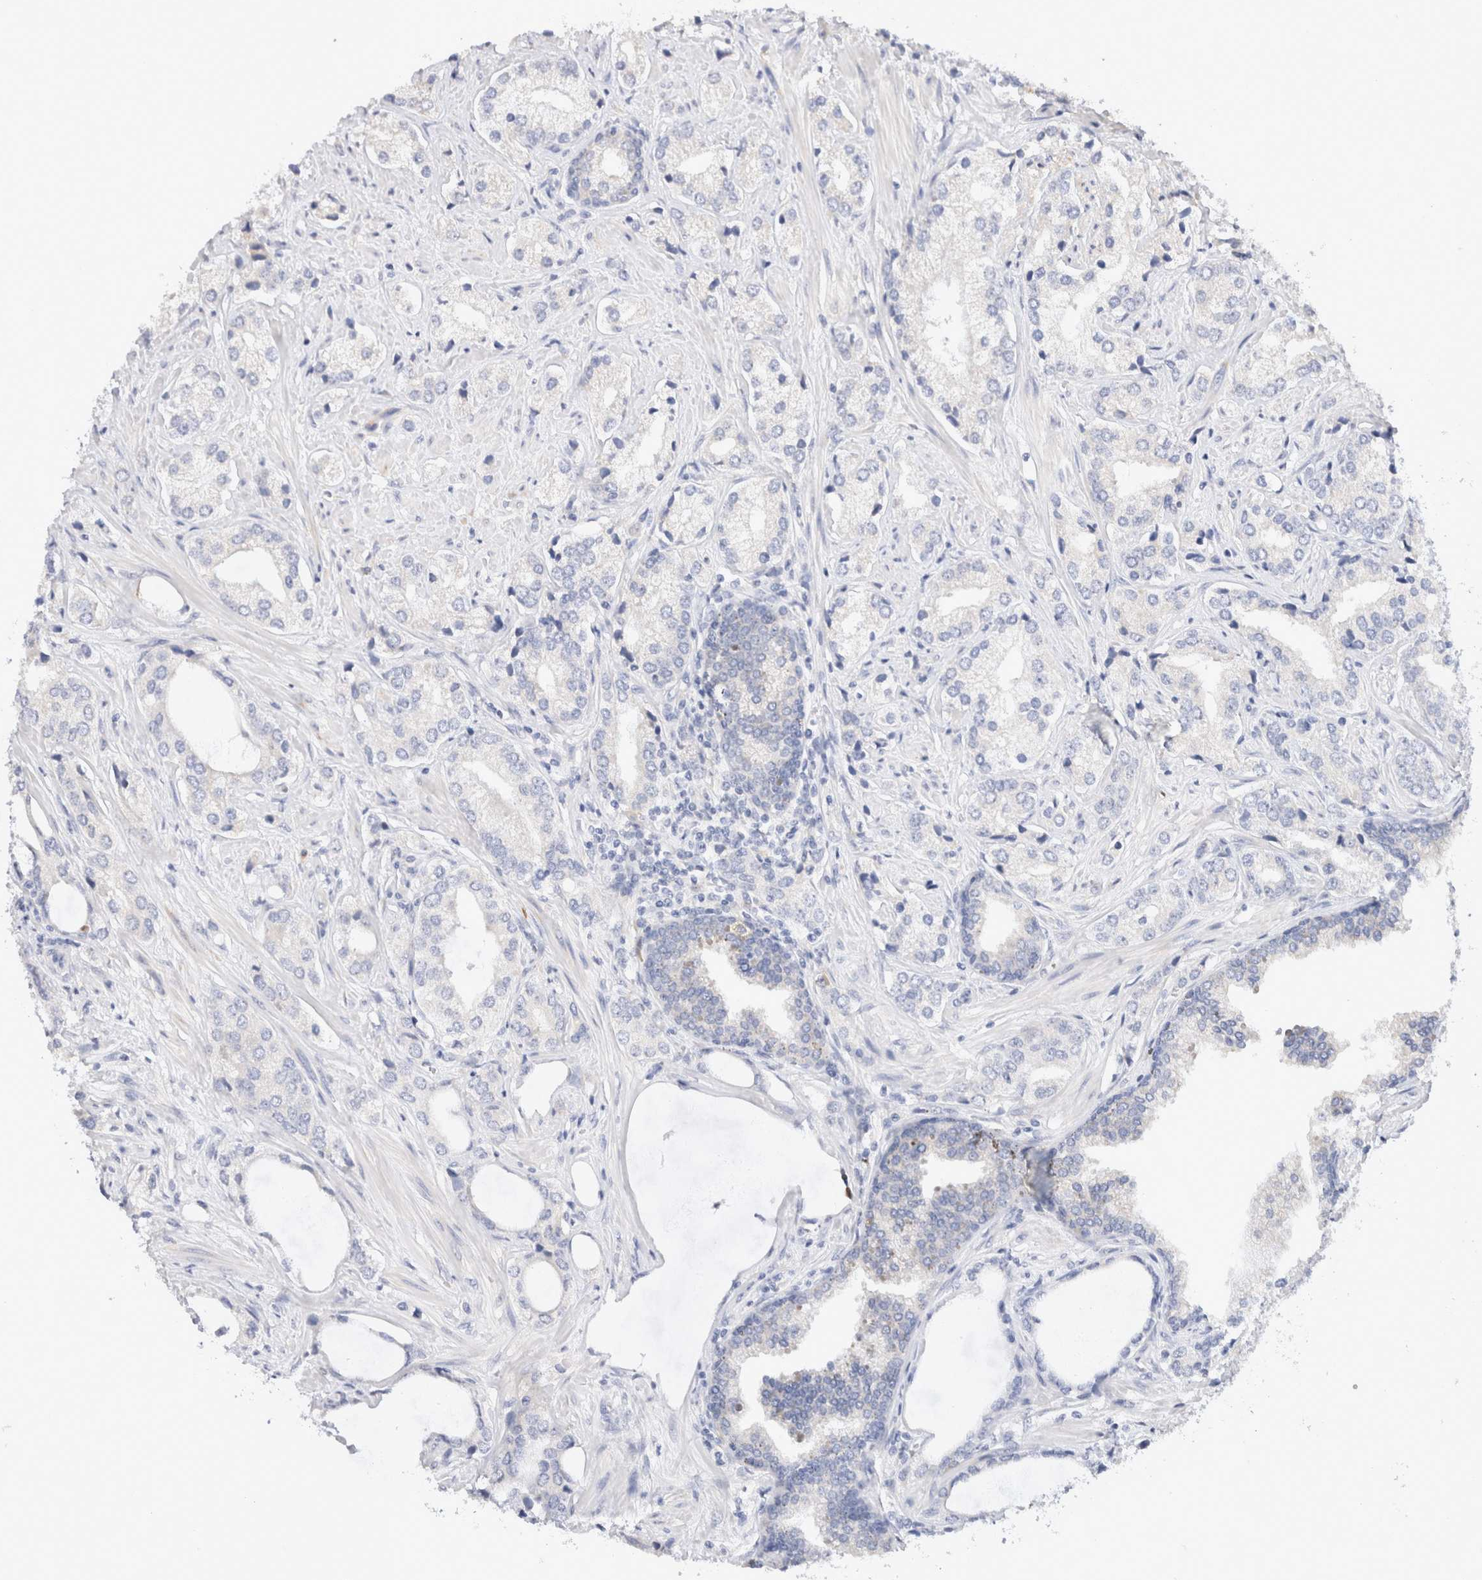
{"staining": {"intensity": "negative", "quantity": "none", "location": "none"}, "tissue": "prostate cancer", "cell_type": "Tumor cells", "image_type": "cancer", "snomed": [{"axis": "morphology", "description": "Adenocarcinoma, High grade"}, {"axis": "topography", "description": "Prostate"}], "caption": "Immunohistochemistry image of neoplastic tissue: prostate high-grade adenocarcinoma stained with DAB reveals no significant protein staining in tumor cells.", "gene": "GADD45G", "patient": {"sex": "male", "age": 66}}